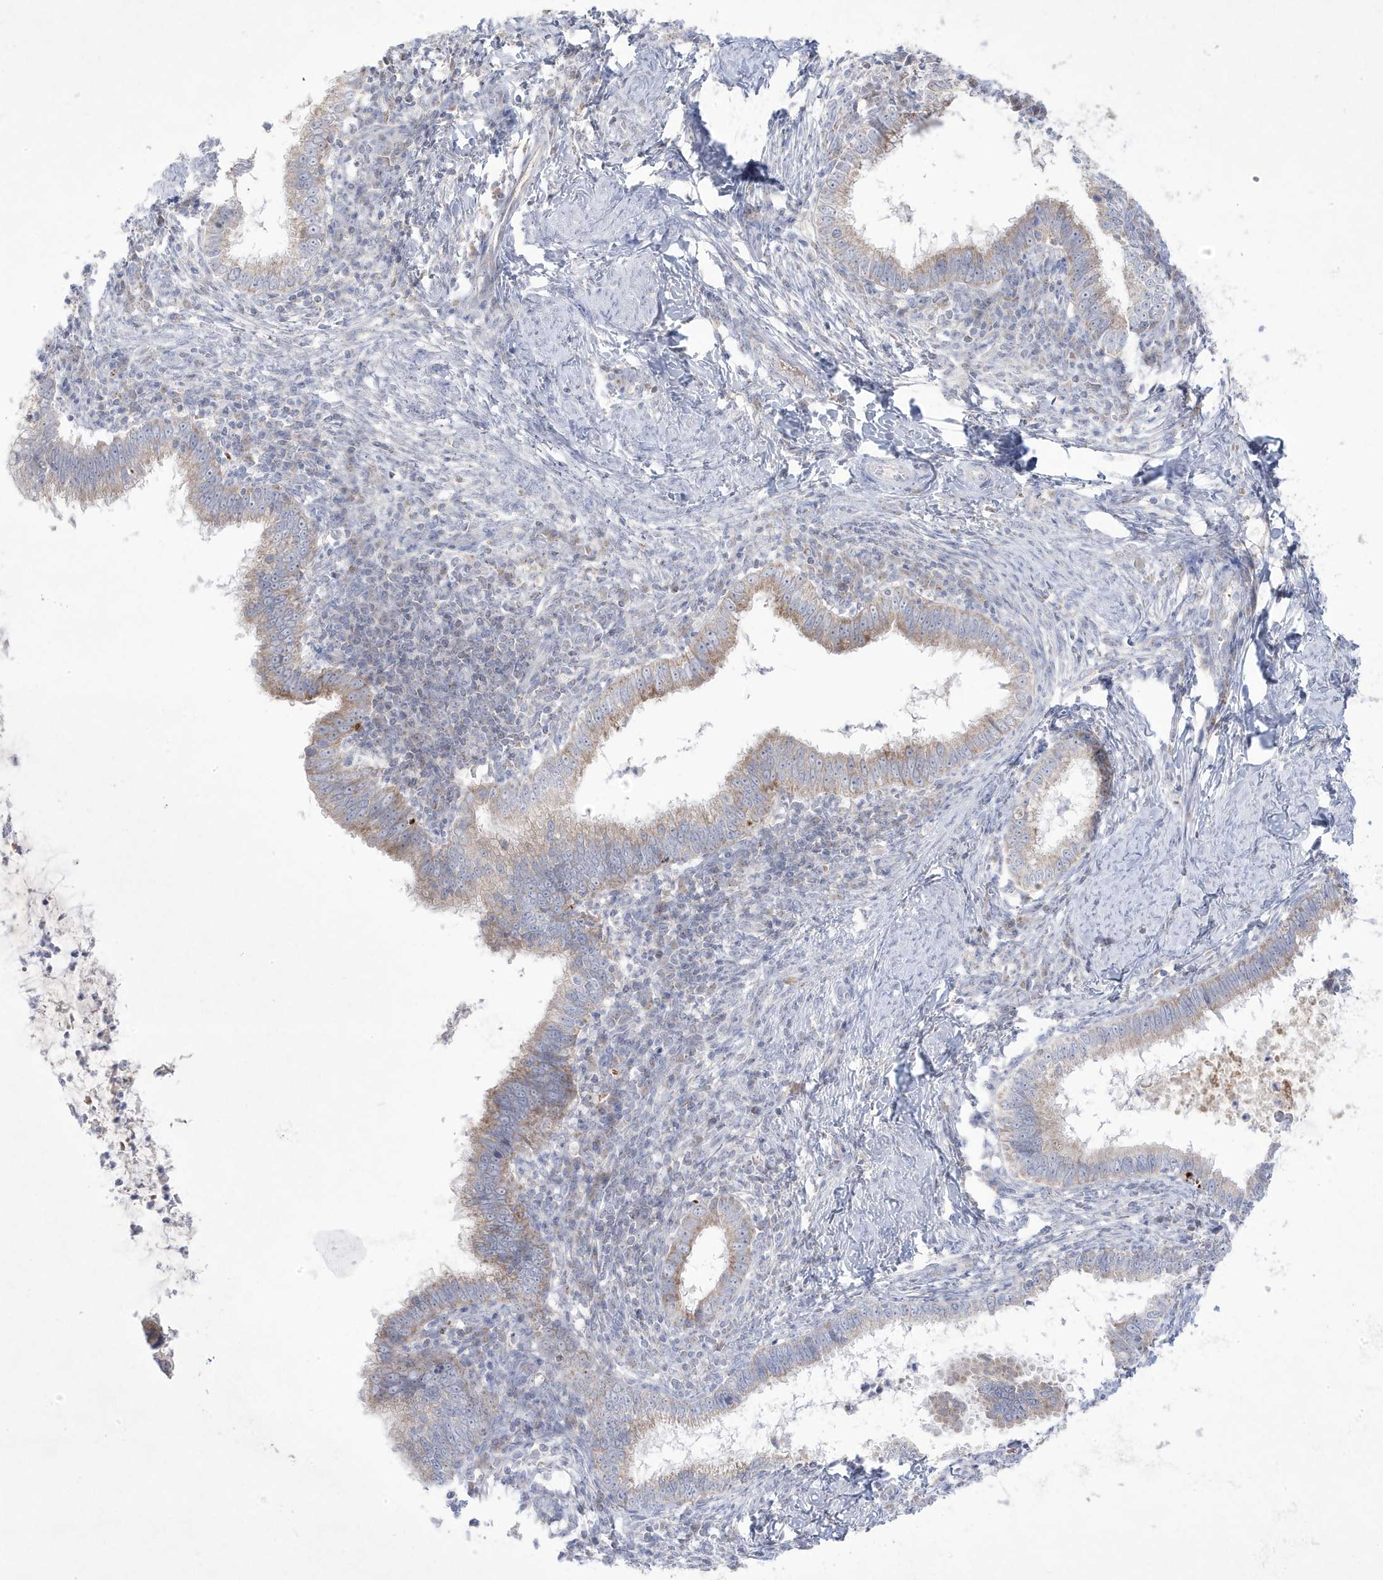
{"staining": {"intensity": "weak", "quantity": "25%-75%", "location": "cytoplasmic/membranous"}, "tissue": "cervical cancer", "cell_type": "Tumor cells", "image_type": "cancer", "snomed": [{"axis": "morphology", "description": "Adenocarcinoma, NOS"}, {"axis": "topography", "description": "Cervix"}], "caption": "IHC histopathology image of human cervical adenocarcinoma stained for a protein (brown), which exhibits low levels of weak cytoplasmic/membranous staining in about 25%-75% of tumor cells.", "gene": "ADAMTSL3", "patient": {"sex": "female", "age": 36}}